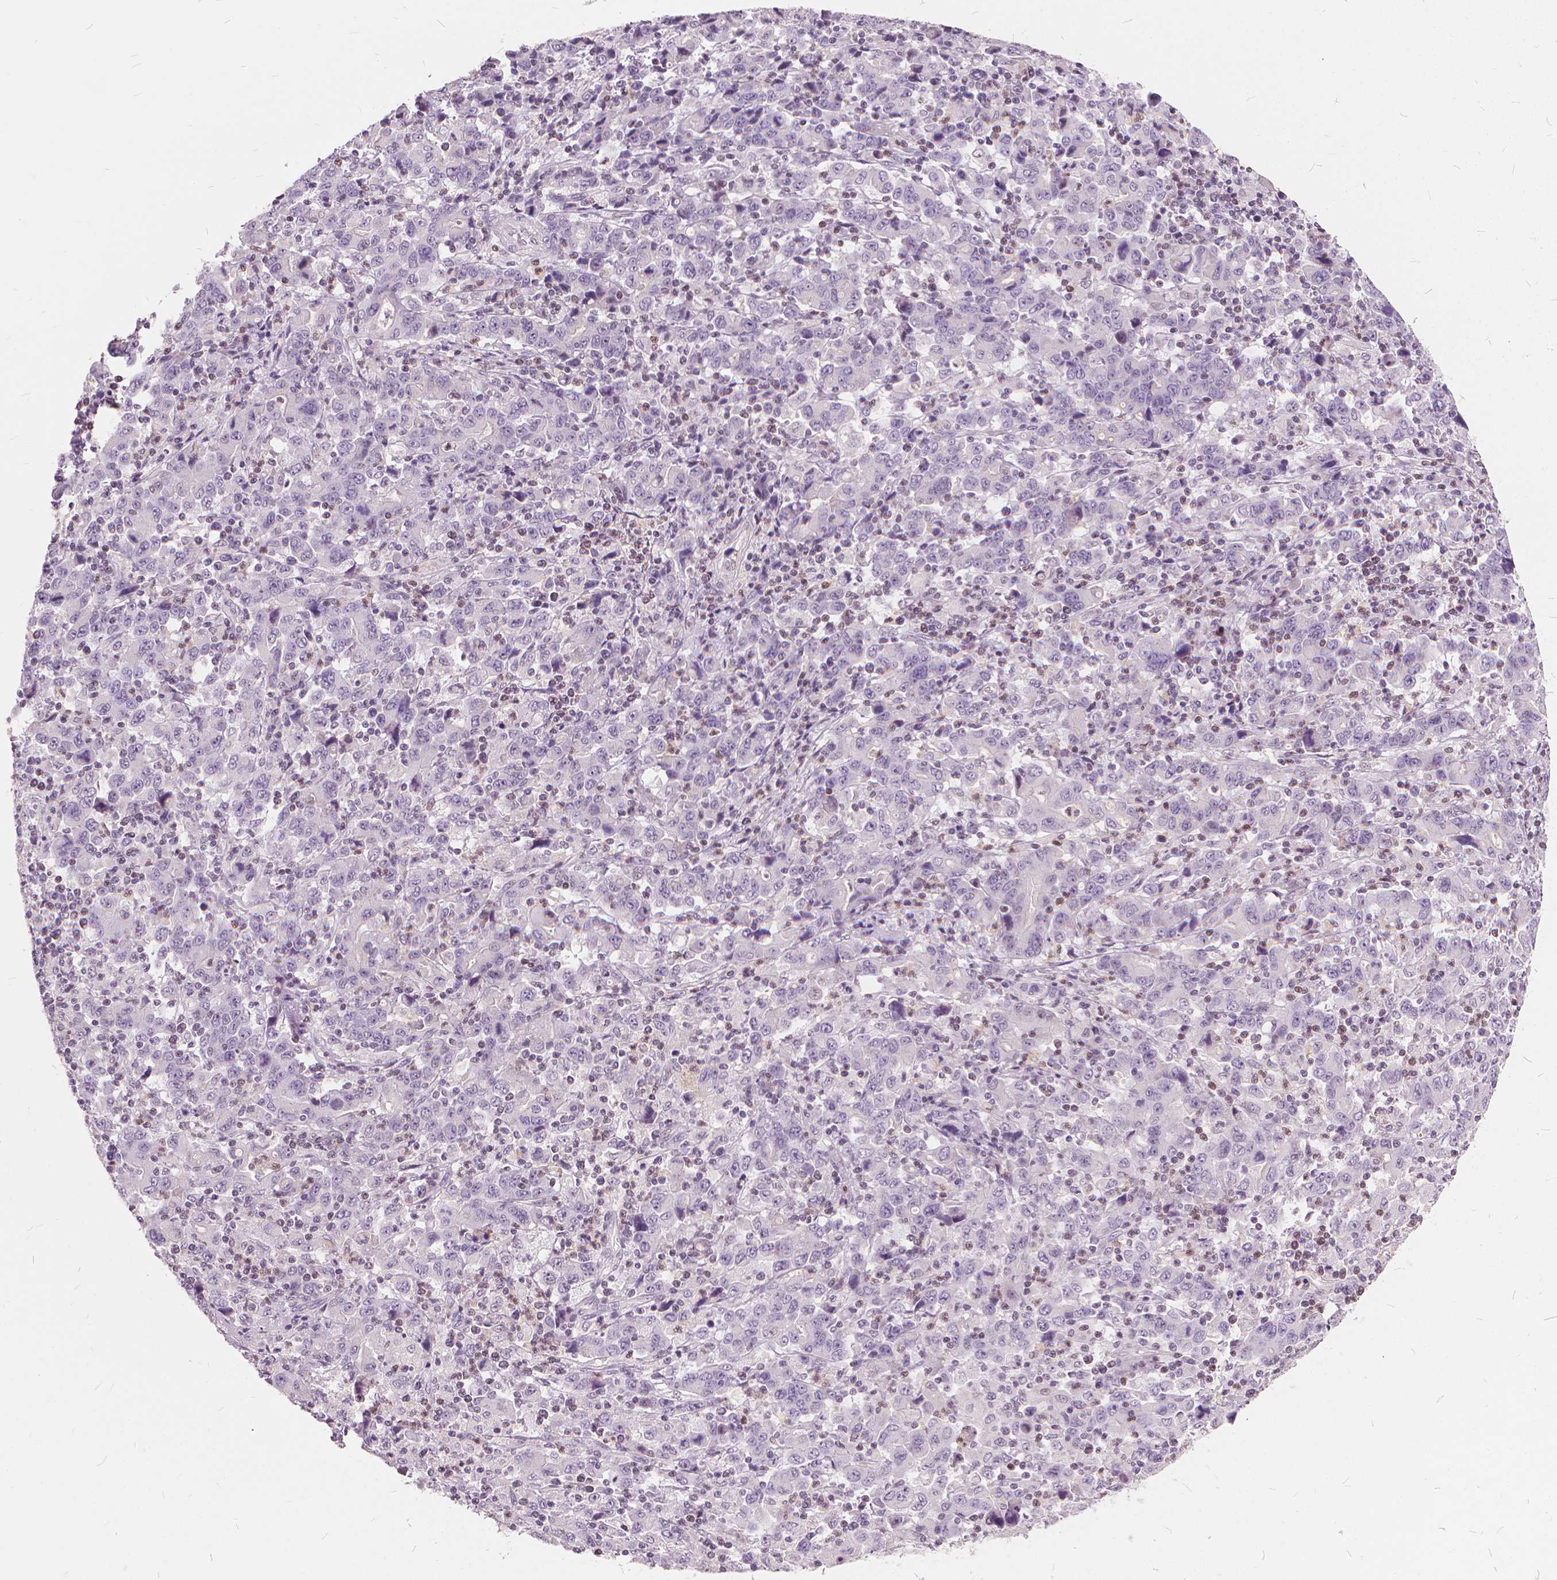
{"staining": {"intensity": "negative", "quantity": "none", "location": "none"}, "tissue": "stomach cancer", "cell_type": "Tumor cells", "image_type": "cancer", "snomed": [{"axis": "morphology", "description": "Adenocarcinoma, NOS"}, {"axis": "topography", "description": "Stomach, upper"}], "caption": "High power microscopy histopathology image of an IHC image of stomach cancer, revealing no significant staining in tumor cells.", "gene": "STAT5B", "patient": {"sex": "male", "age": 69}}